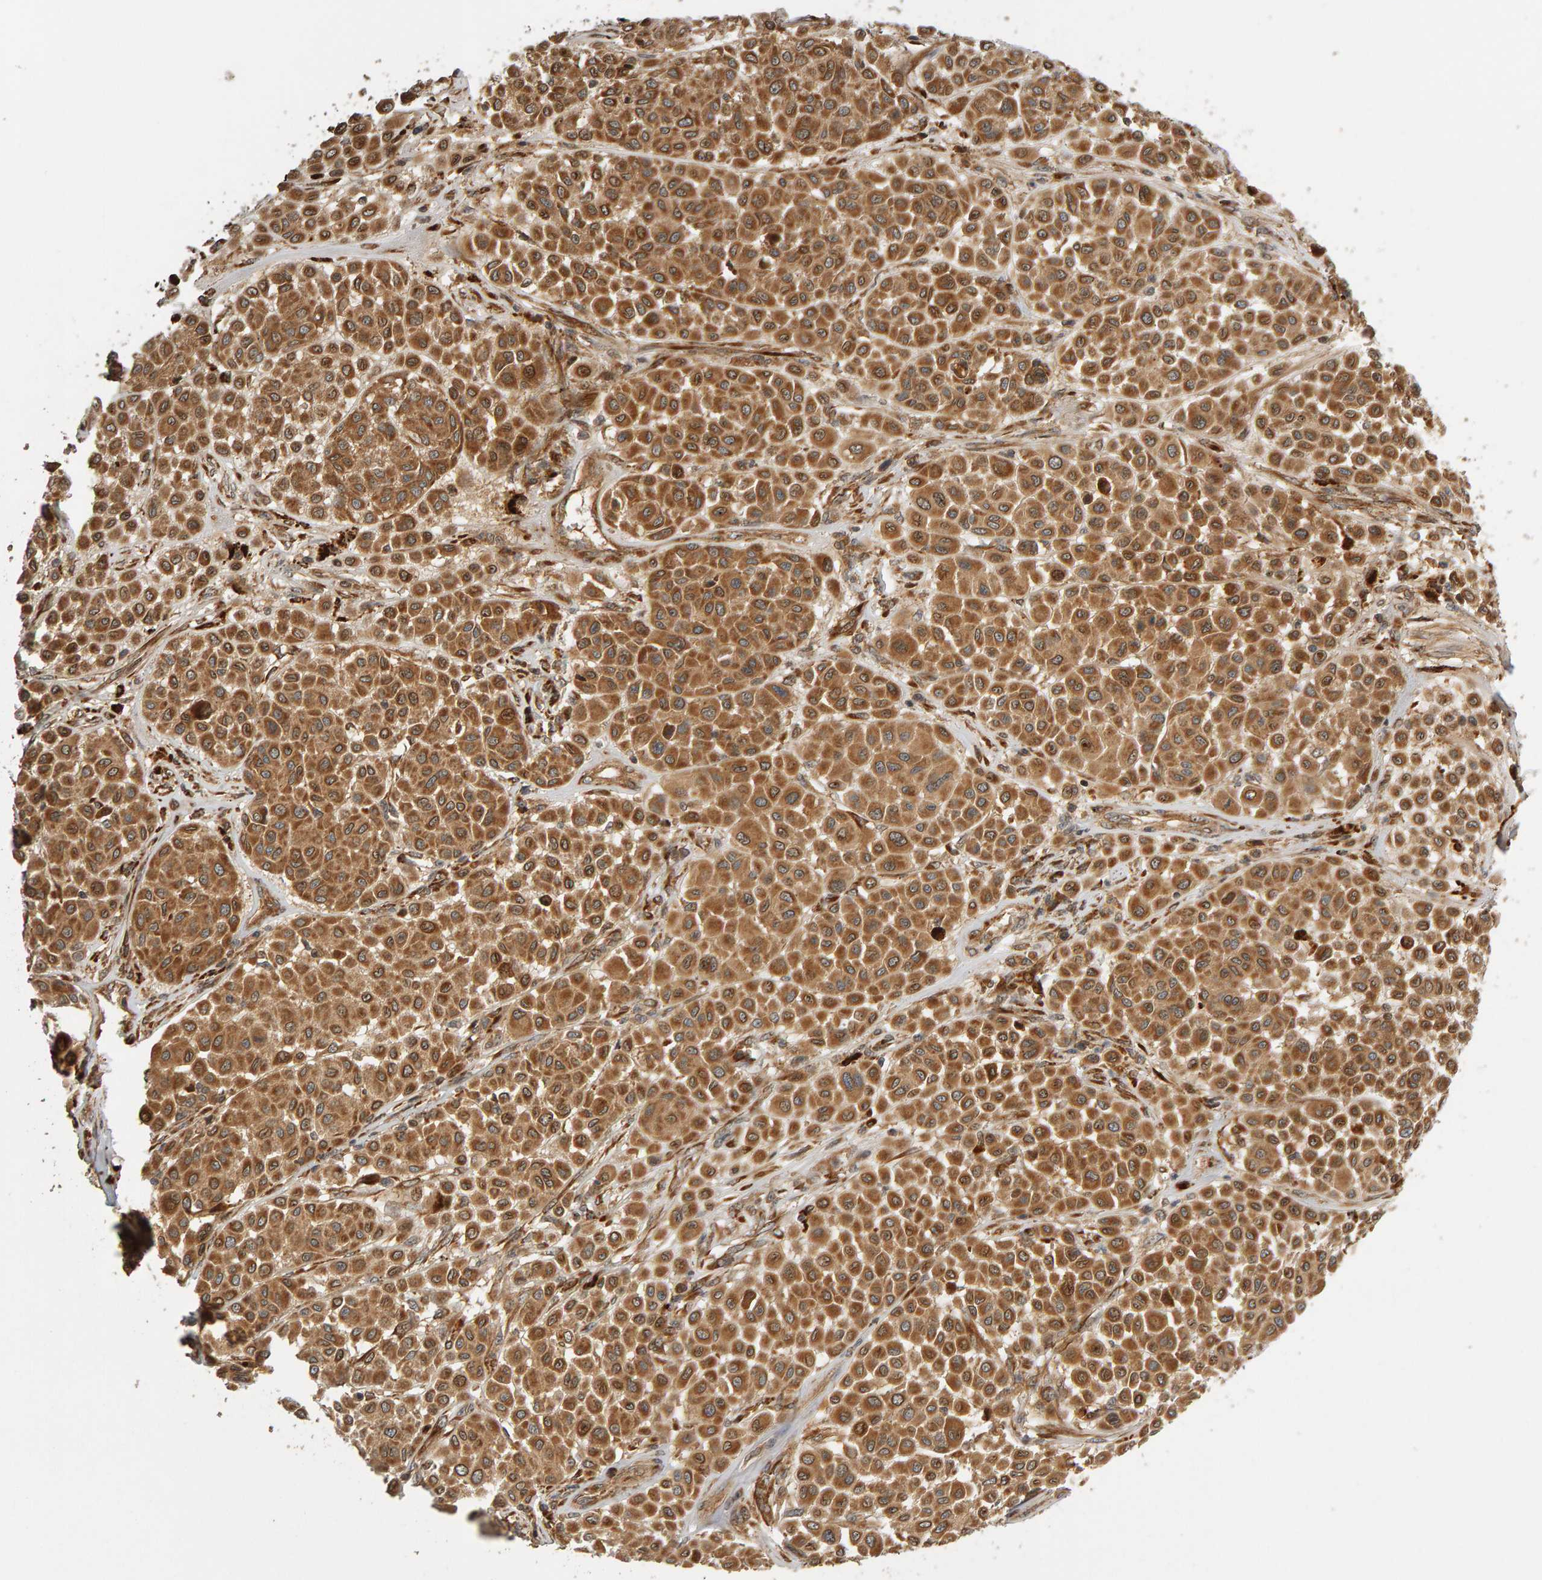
{"staining": {"intensity": "moderate", "quantity": ">75%", "location": "cytoplasmic/membranous"}, "tissue": "melanoma", "cell_type": "Tumor cells", "image_type": "cancer", "snomed": [{"axis": "morphology", "description": "Malignant melanoma, Metastatic site"}, {"axis": "topography", "description": "Soft tissue"}], "caption": "High-power microscopy captured an immunohistochemistry histopathology image of melanoma, revealing moderate cytoplasmic/membranous staining in about >75% of tumor cells.", "gene": "ZFAND1", "patient": {"sex": "male", "age": 41}}